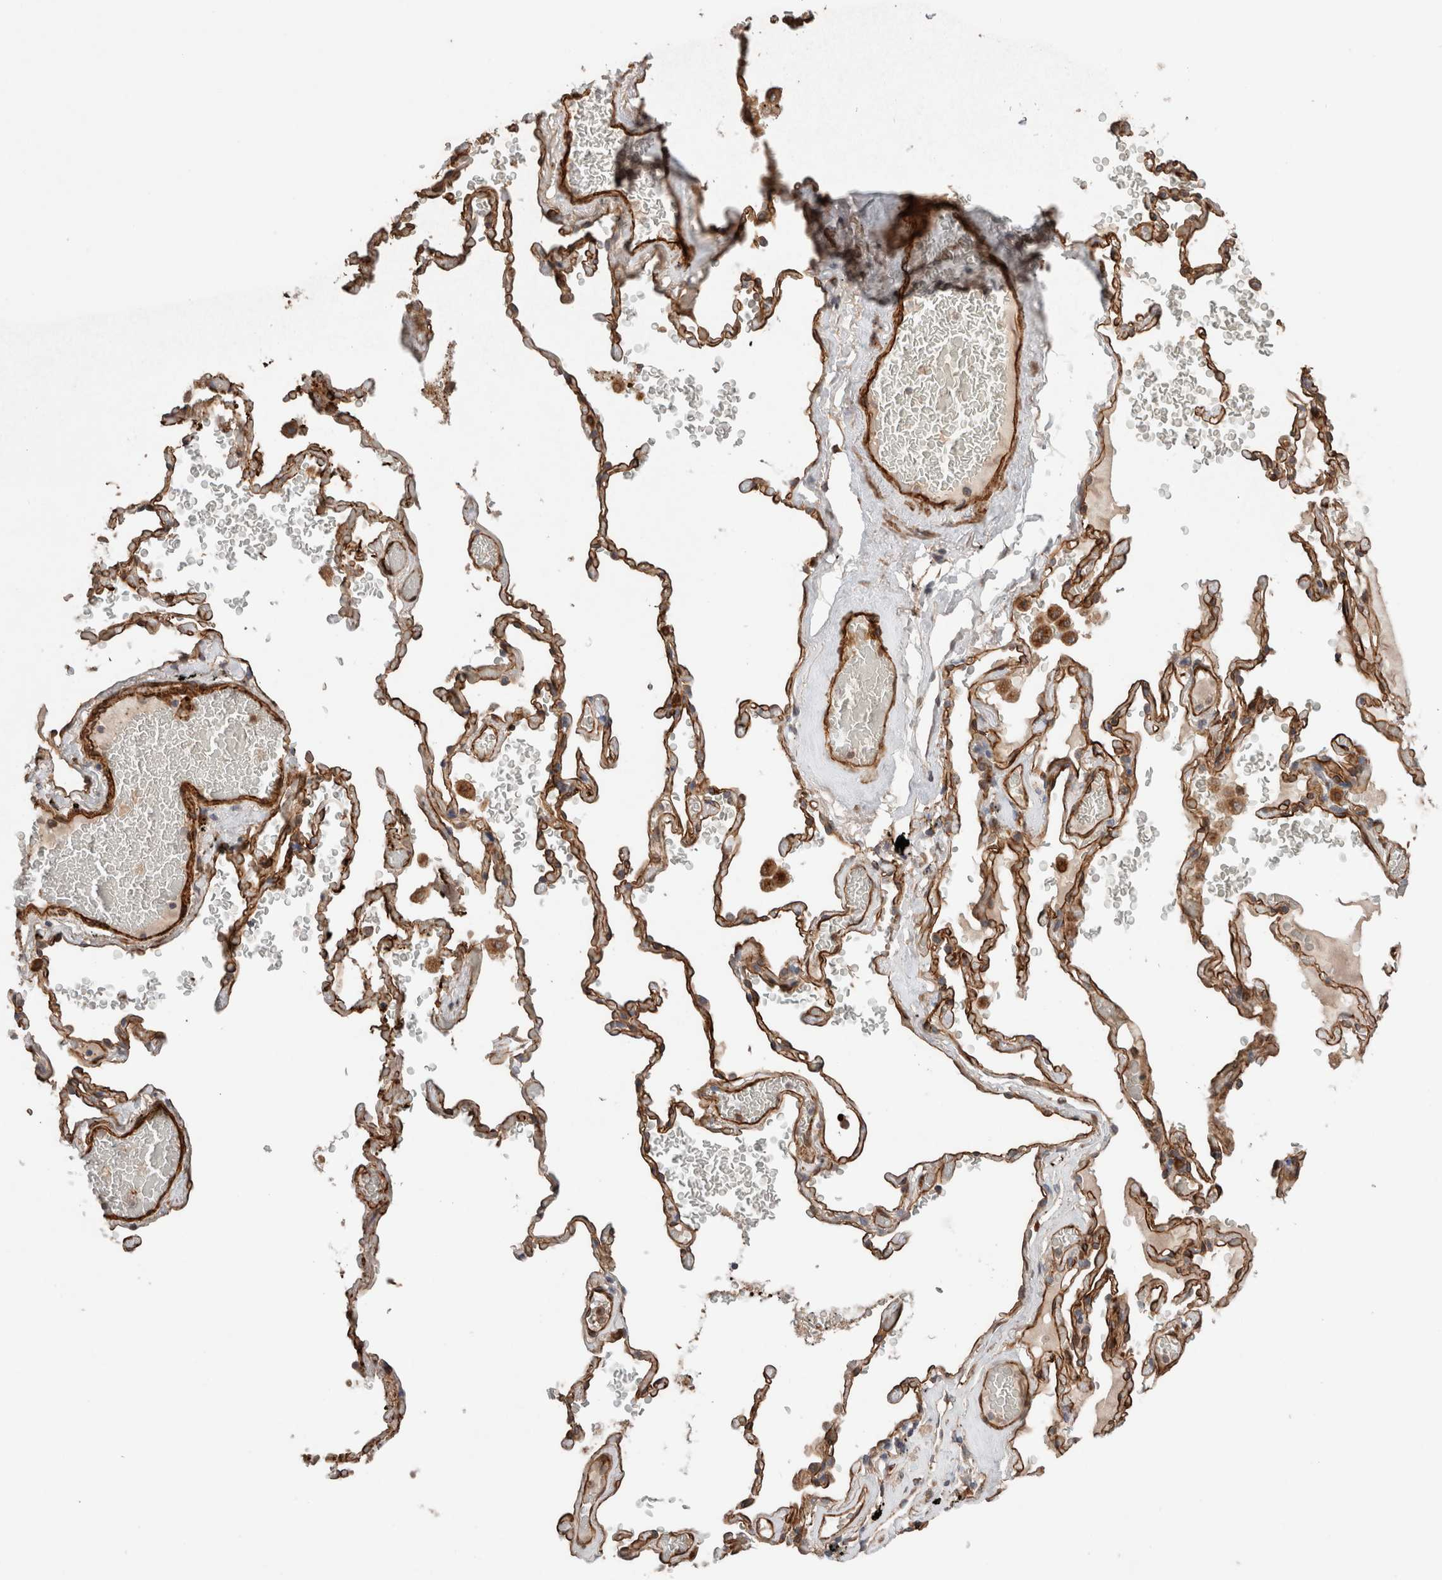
{"staining": {"intensity": "strong", "quantity": ">75%", "location": "cytoplasmic/membranous"}, "tissue": "adipose tissue", "cell_type": "Adipocytes", "image_type": "normal", "snomed": [{"axis": "morphology", "description": "Normal tissue, NOS"}, {"axis": "topography", "description": "Cartilage tissue"}, {"axis": "topography", "description": "Lung"}], "caption": "Immunohistochemistry (DAB (3,3'-diaminobenzidine)) staining of unremarkable adipose tissue shows strong cytoplasmic/membranous protein expression in about >75% of adipocytes.", "gene": "RAB32", "patient": {"sex": "female", "age": 77}}